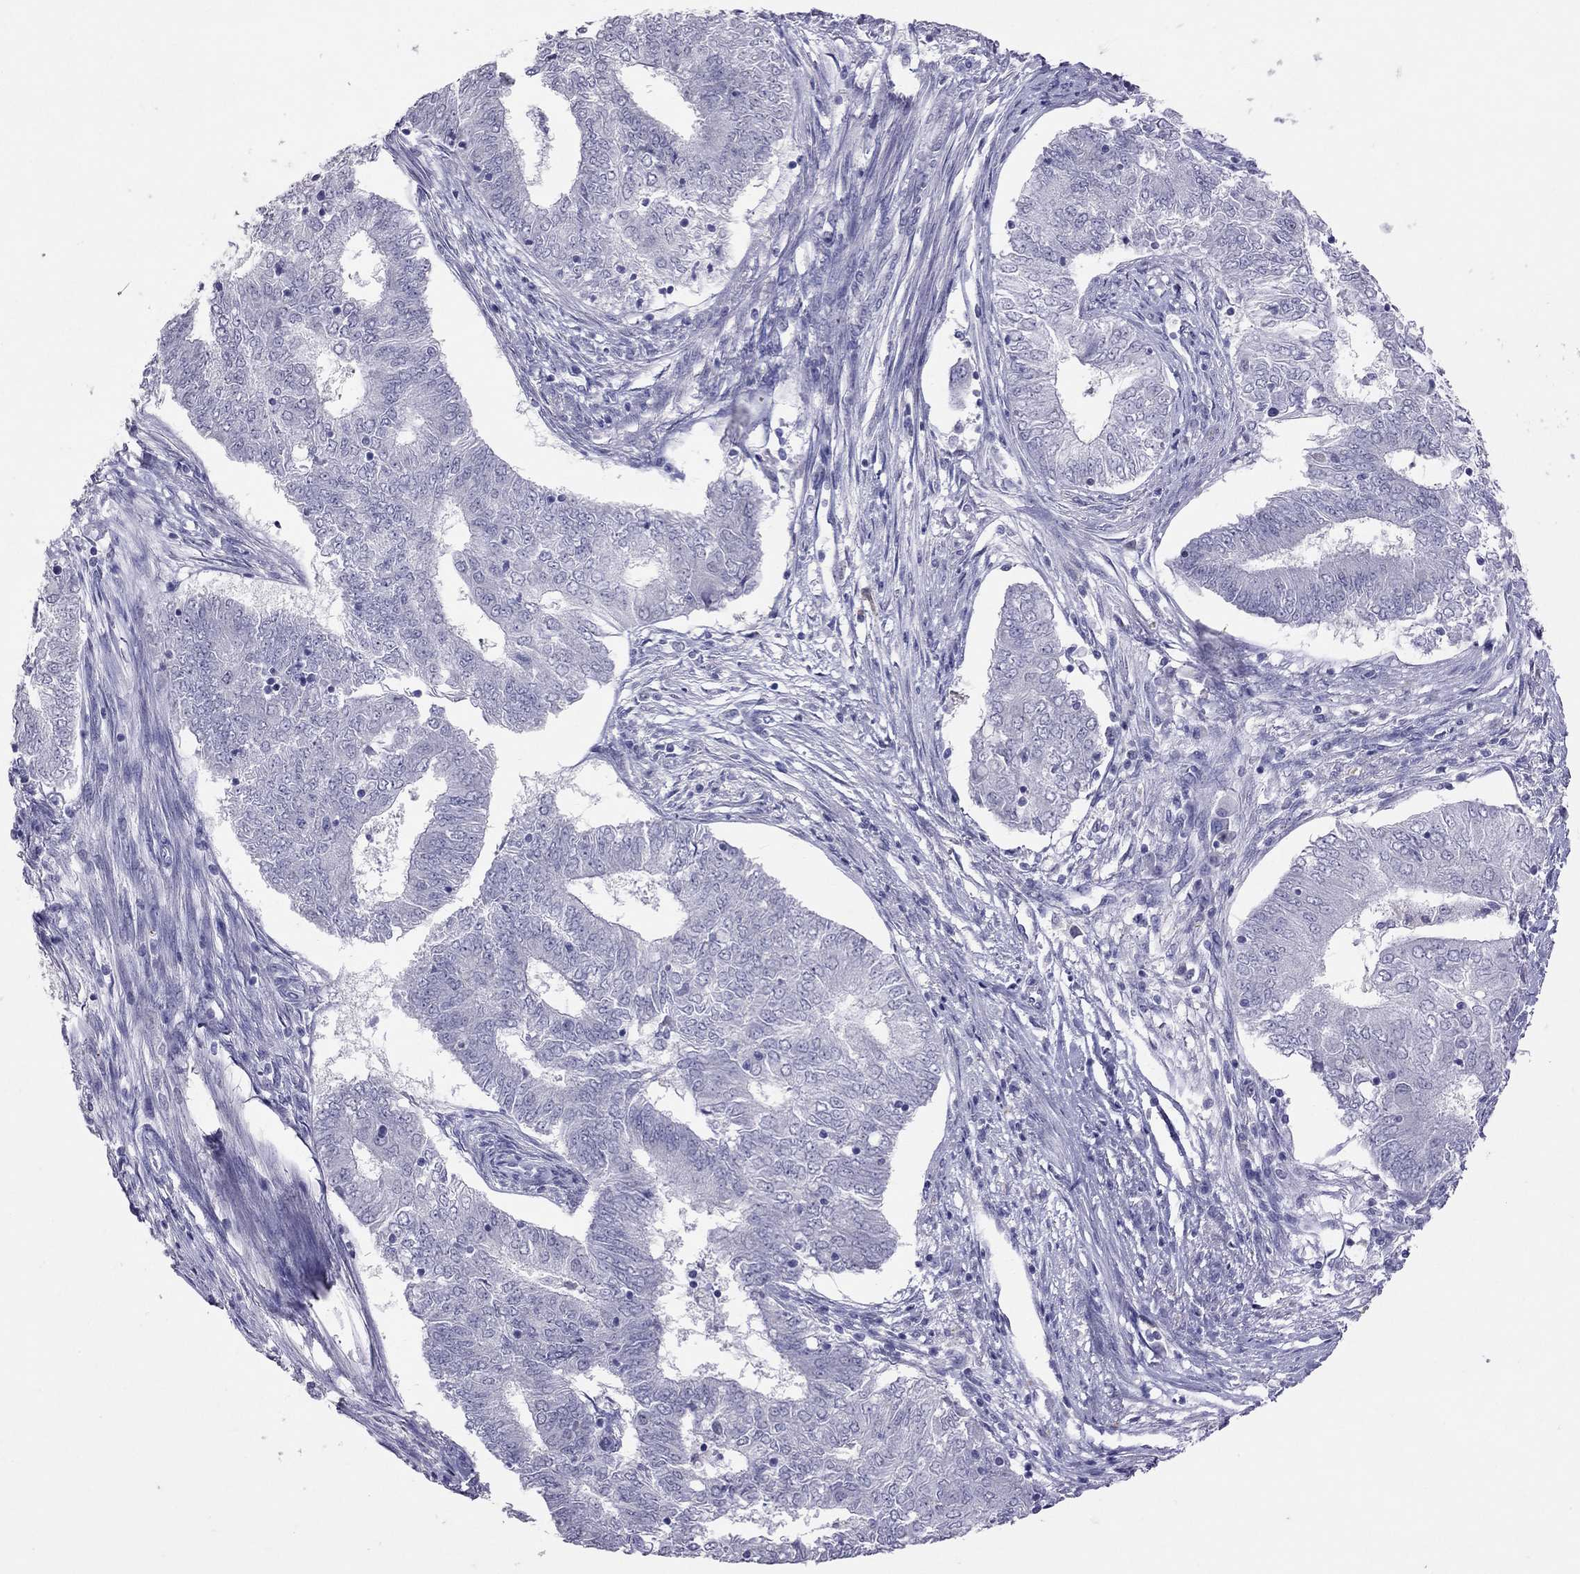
{"staining": {"intensity": "negative", "quantity": "none", "location": "none"}, "tissue": "endometrial cancer", "cell_type": "Tumor cells", "image_type": "cancer", "snomed": [{"axis": "morphology", "description": "Adenocarcinoma, NOS"}, {"axis": "topography", "description": "Endometrium"}], "caption": "A histopathology image of endometrial adenocarcinoma stained for a protein demonstrates no brown staining in tumor cells.", "gene": "SLAMF1", "patient": {"sex": "female", "age": 62}}